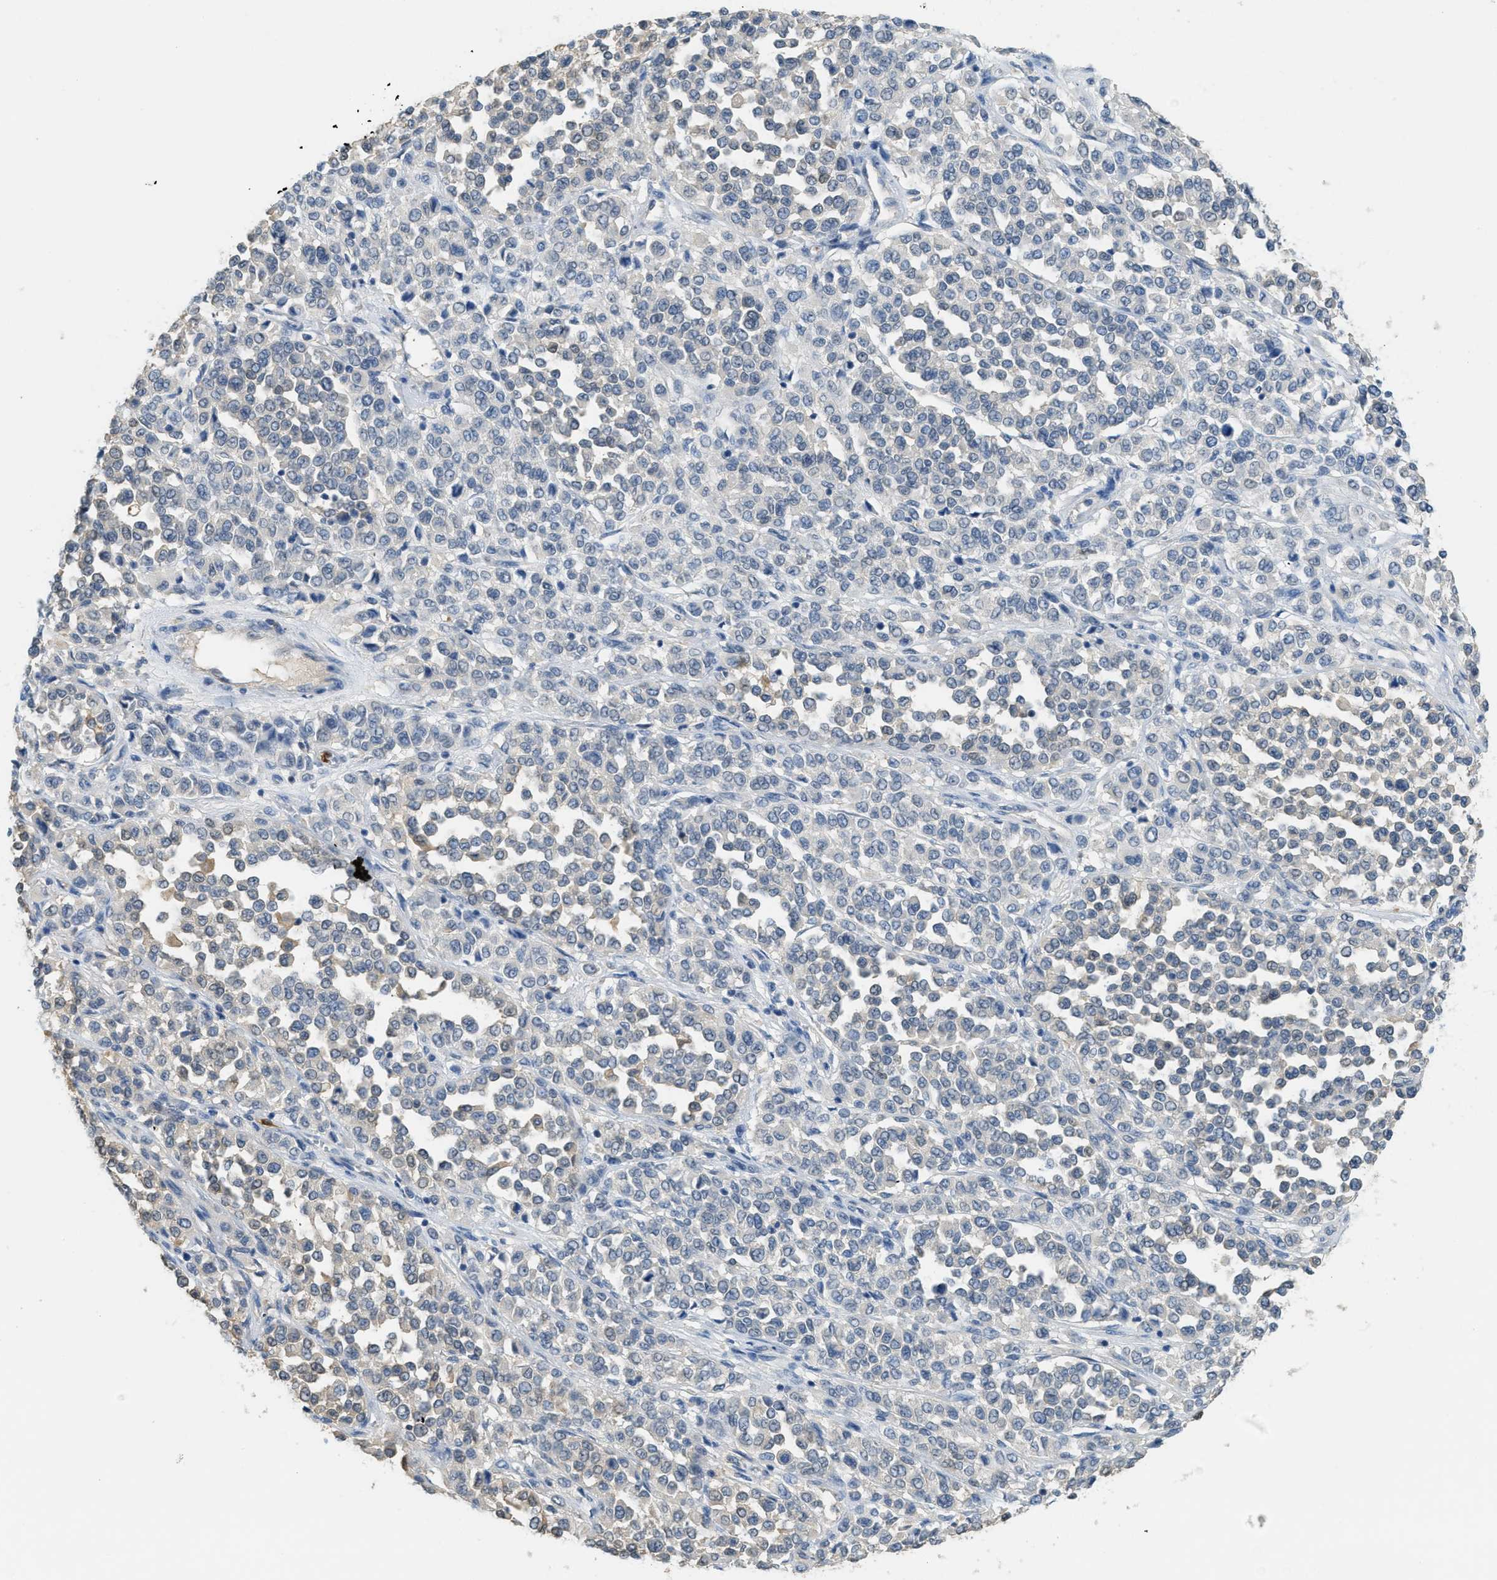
{"staining": {"intensity": "negative", "quantity": "none", "location": "none"}, "tissue": "melanoma", "cell_type": "Tumor cells", "image_type": "cancer", "snomed": [{"axis": "morphology", "description": "Malignant melanoma, Metastatic site"}, {"axis": "topography", "description": "Pancreas"}], "caption": "This is a histopathology image of IHC staining of melanoma, which shows no staining in tumor cells.", "gene": "SERPINB1", "patient": {"sex": "female", "age": 30}}